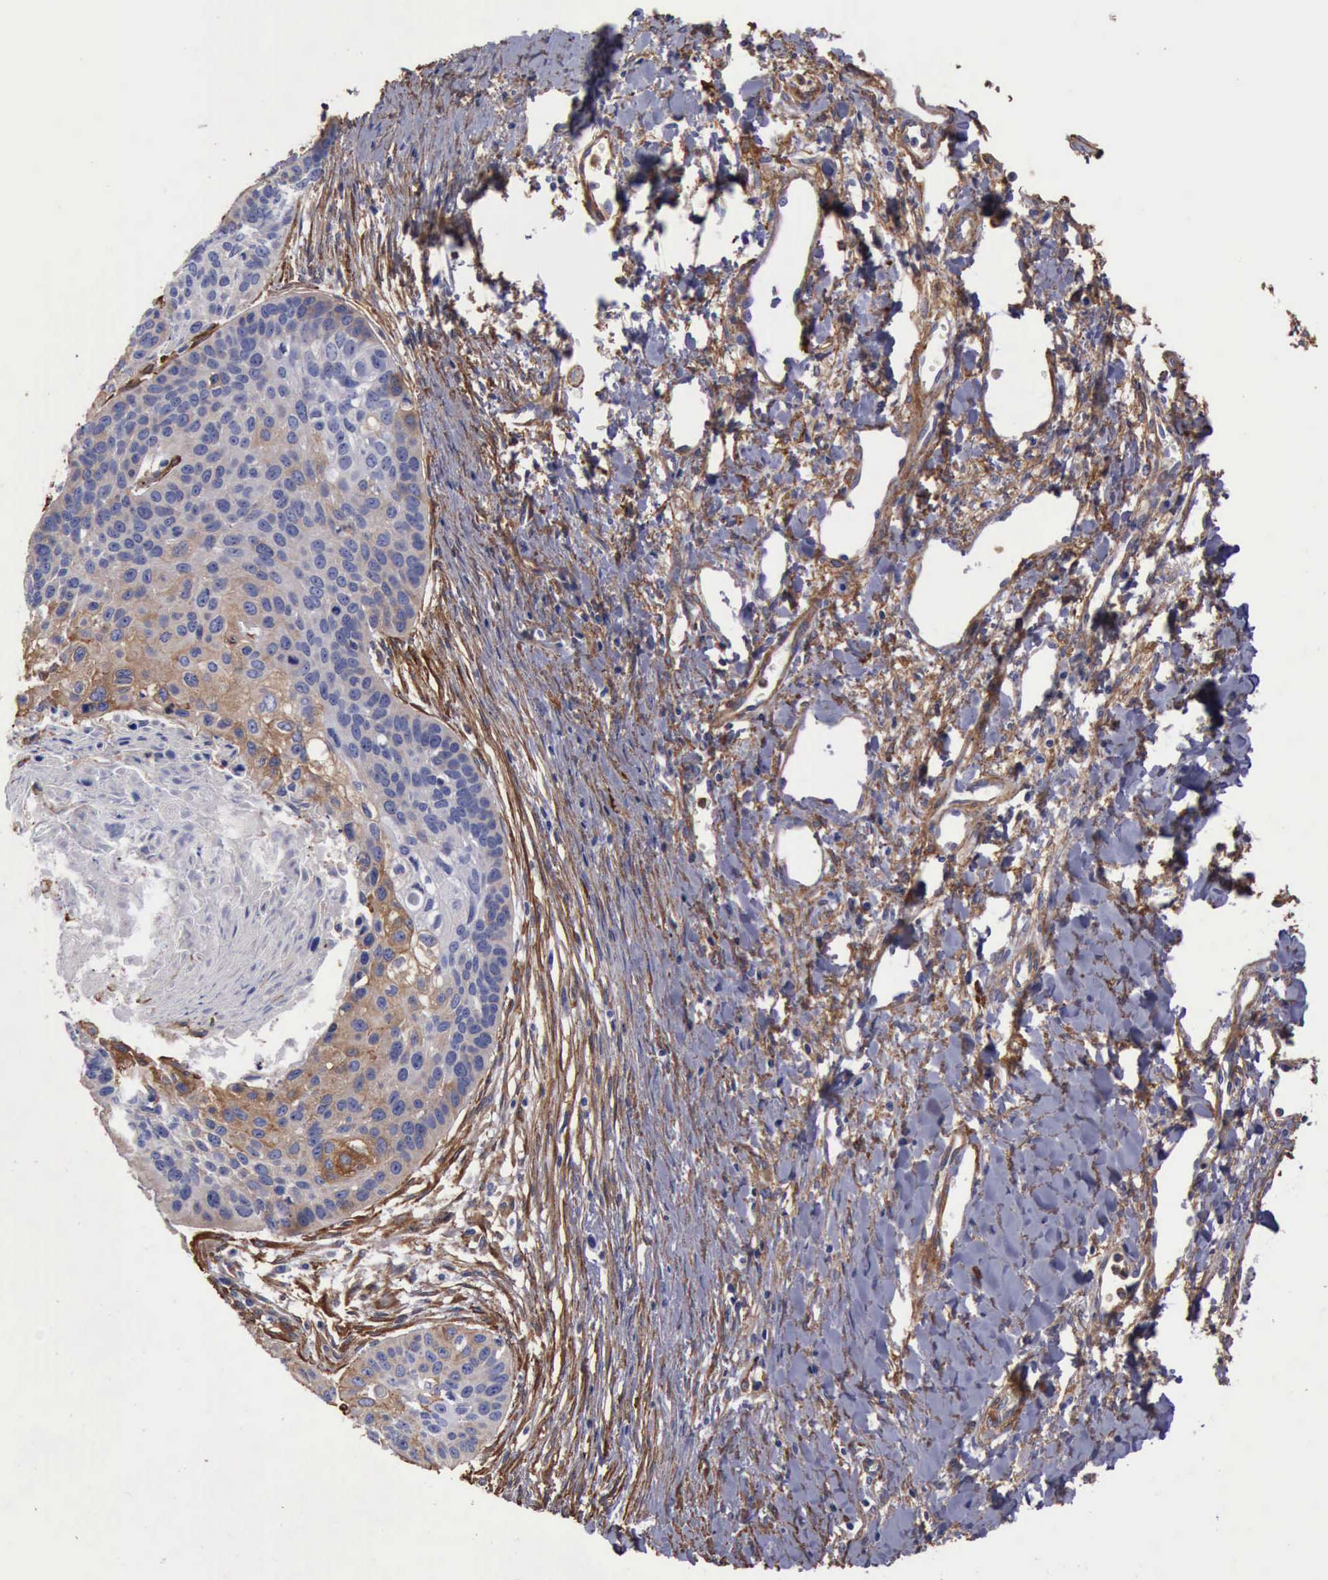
{"staining": {"intensity": "moderate", "quantity": "<25%", "location": "cytoplasmic/membranous"}, "tissue": "lung cancer", "cell_type": "Tumor cells", "image_type": "cancer", "snomed": [{"axis": "morphology", "description": "Squamous cell carcinoma, NOS"}, {"axis": "topography", "description": "Lung"}], "caption": "A brown stain highlights moderate cytoplasmic/membranous staining of a protein in lung cancer (squamous cell carcinoma) tumor cells. The staining was performed using DAB to visualize the protein expression in brown, while the nuclei were stained in blue with hematoxylin (Magnification: 20x).", "gene": "FLNA", "patient": {"sex": "male", "age": 71}}